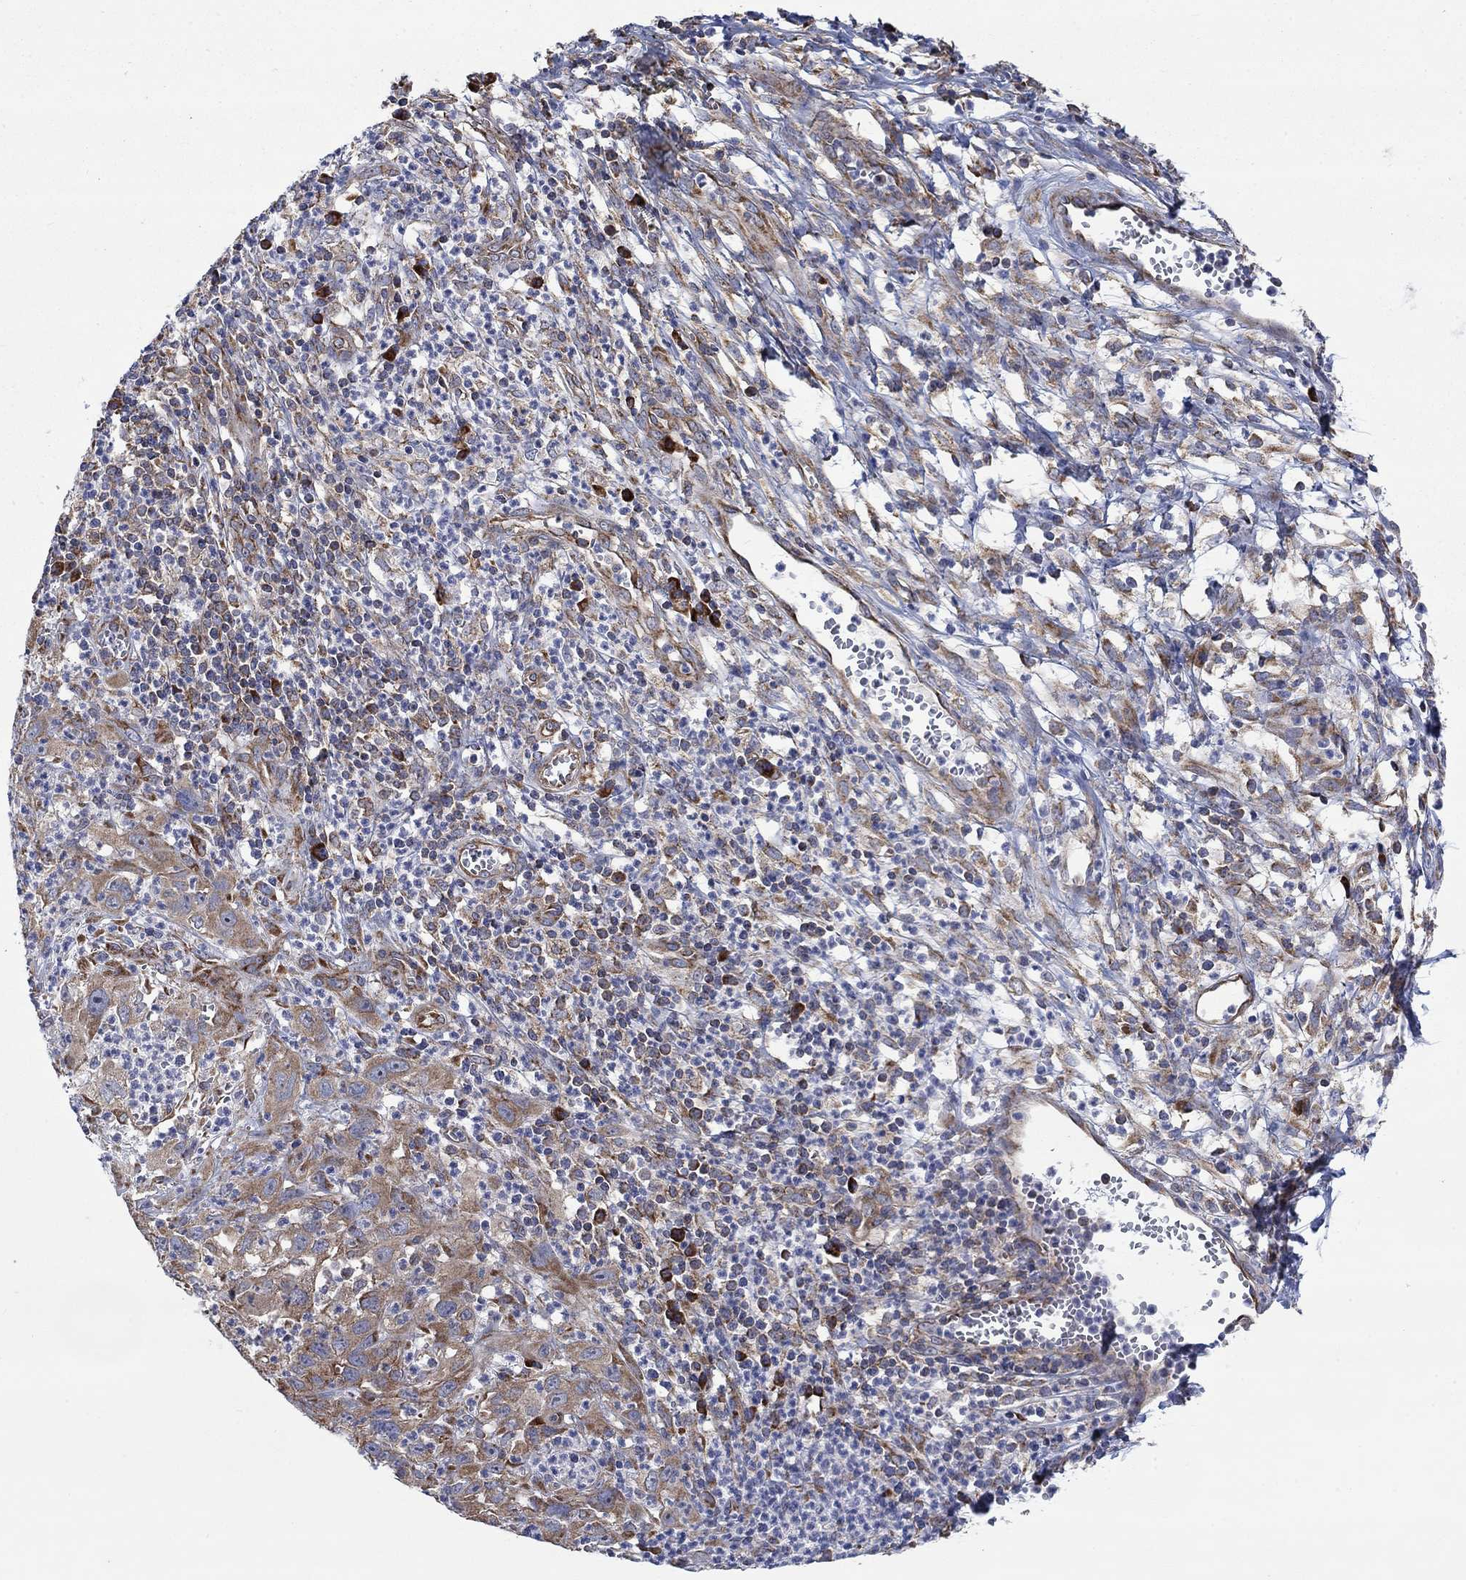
{"staining": {"intensity": "moderate", "quantity": ">75%", "location": "cytoplasmic/membranous"}, "tissue": "cervical cancer", "cell_type": "Tumor cells", "image_type": "cancer", "snomed": [{"axis": "morphology", "description": "Squamous cell carcinoma, NOS"}, {"axis": "topography", "description": "Cervix"}], "caption": "Tumor cells exhibit moderate cytoplasmic/membranous positivity in about >75% of cells in cervical cancer. The protein of interest is shown in brown color, while the nuclei are stained blue.", "gene": "RPLP0", "patient": {"sex": "female", "age": 32}}